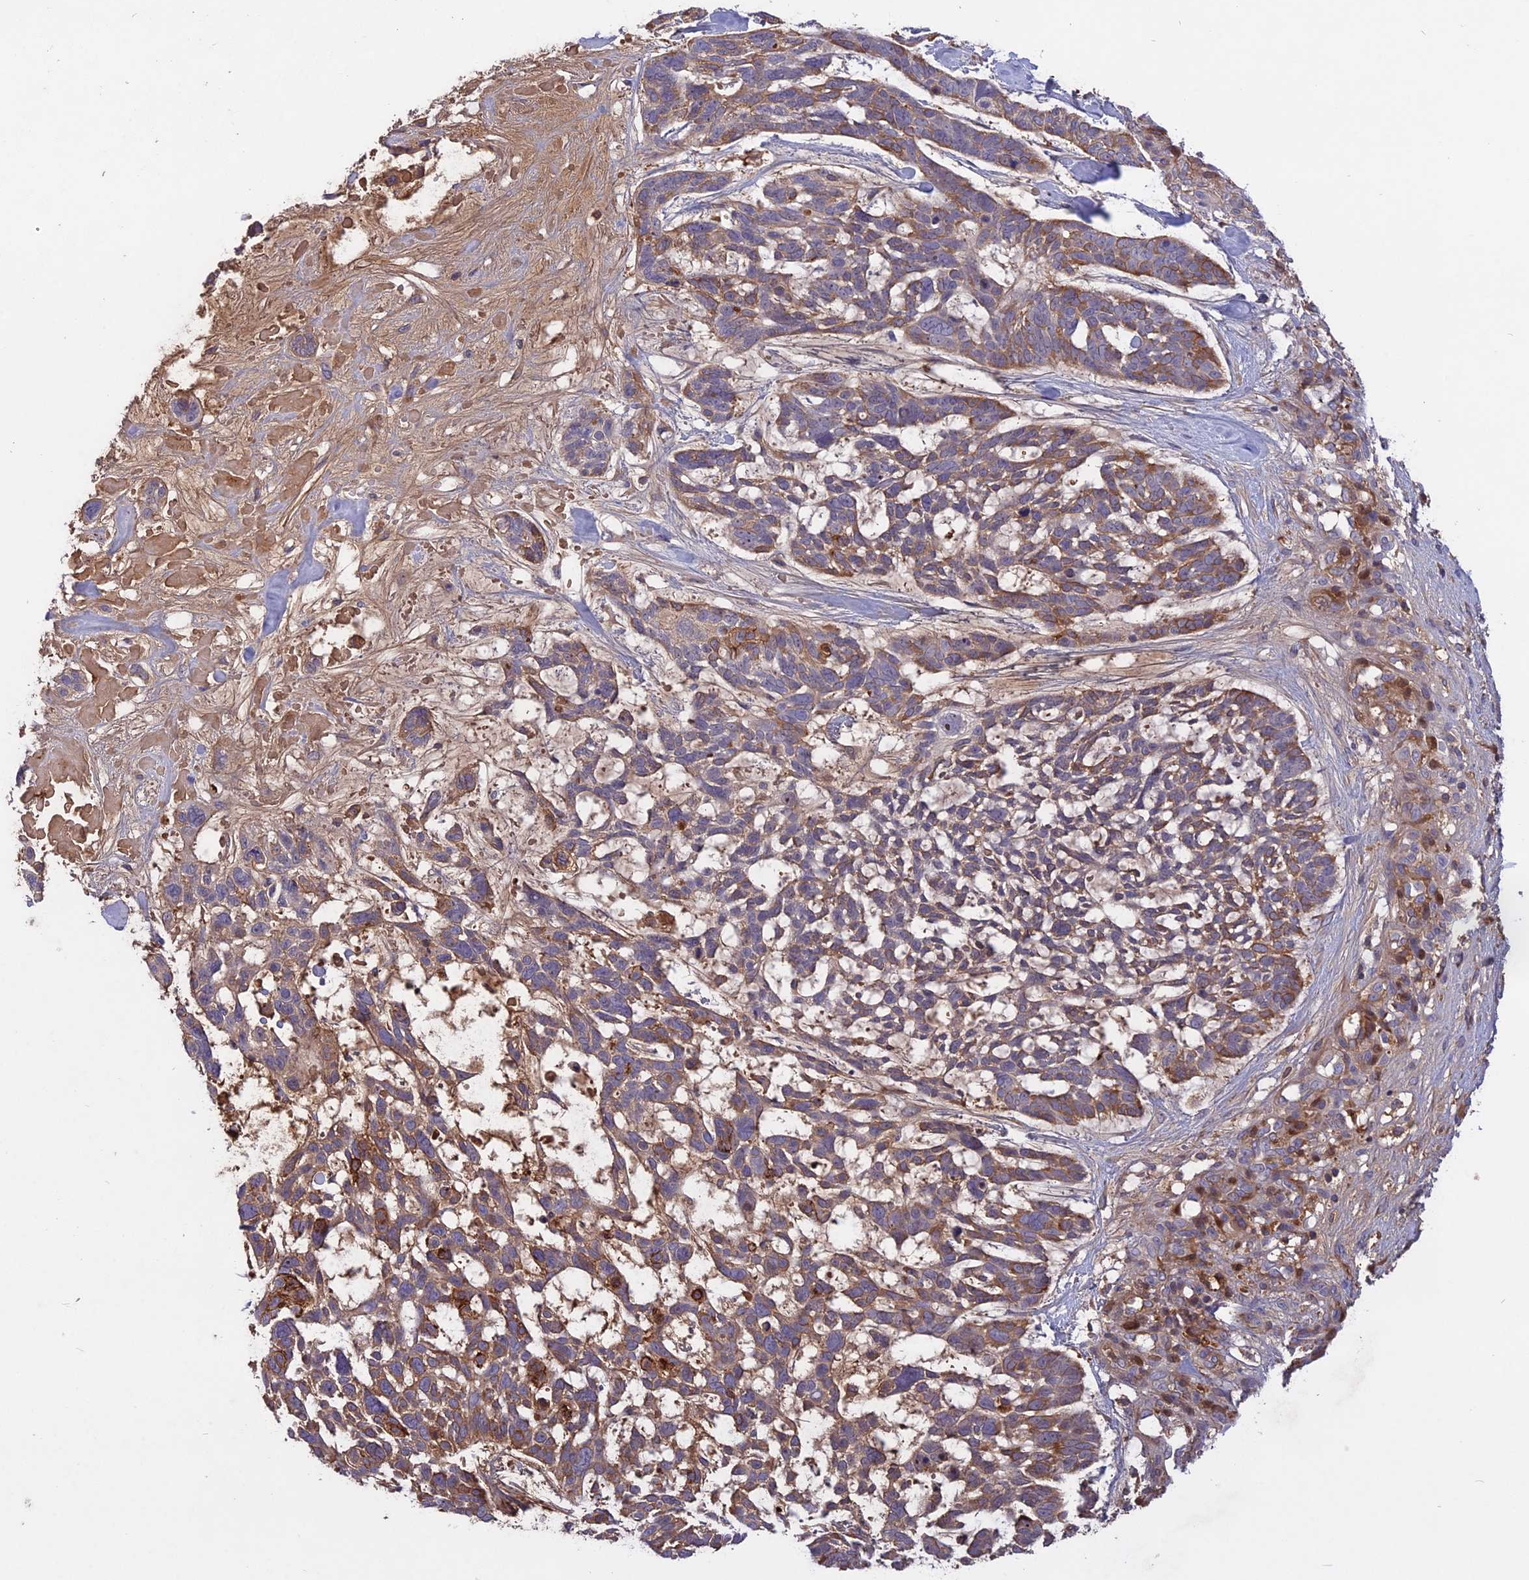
{"staining": {"intensity": "moderate", "quantity": "25%-75%", "location": "cytoplasmic/membranous"}, "tissue": "skin cancer", "cell_type": "Tumor cells", "image_type": "cancer", "snomed": [{"axis": "morphology", "description": "Basal cell carcinoma"}, {"axis": "topography", "description": "Skin"}], "caption": "Immunohistochemical staining of human skin cancer (basal cell carcinoma) reveals medium levels of moderate cytoplasmic/membranous positivity in about 25%-75% of tumor cells. Immunohistochemistry (ihc) stains the protein of interest in brown and the nuclei are stained blue.", "gene": "ADO", "patient": {"sex": "male", "age": 88}}